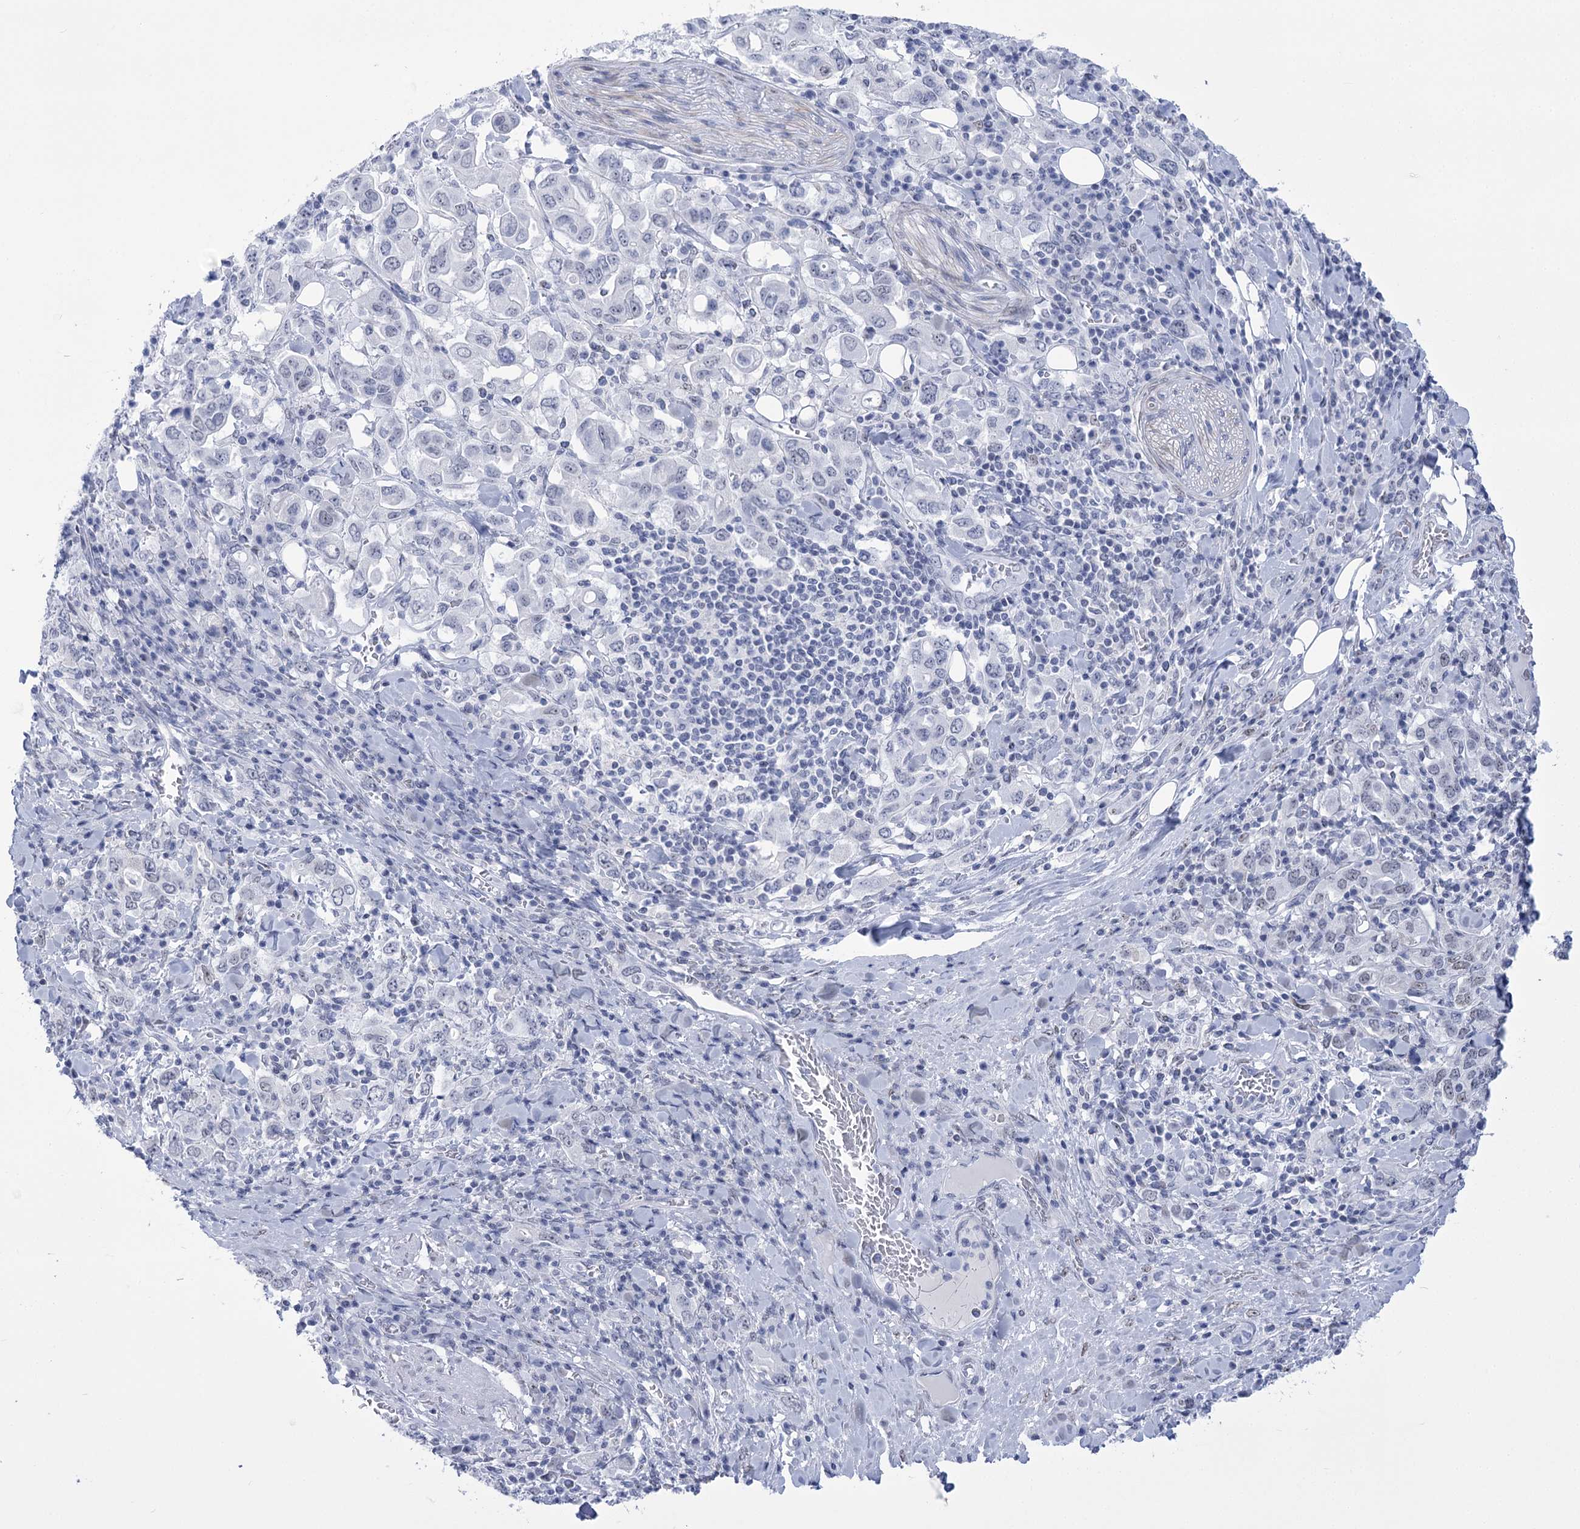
{"staining": {"intensity": "negative", "quantity": "none", "location": "none"}, "tissue": "stomach cancer", "cell_type": "Tumor cells", "image_type": "cancer", "snomed": [{"axis": "morphology", "description": "Adenocarcinoma, NOS"}, {"axis": "topography", "description": "Stomach, upper"}], "caption": "IHC histopathology image of neoplastic tissue: stomach adenocarcinoma stained with DAB demonstrates no significant protein positivity in tumor cells.", "gene": "HORMAD1", "patient": {"sex": "male", "age": 62}}